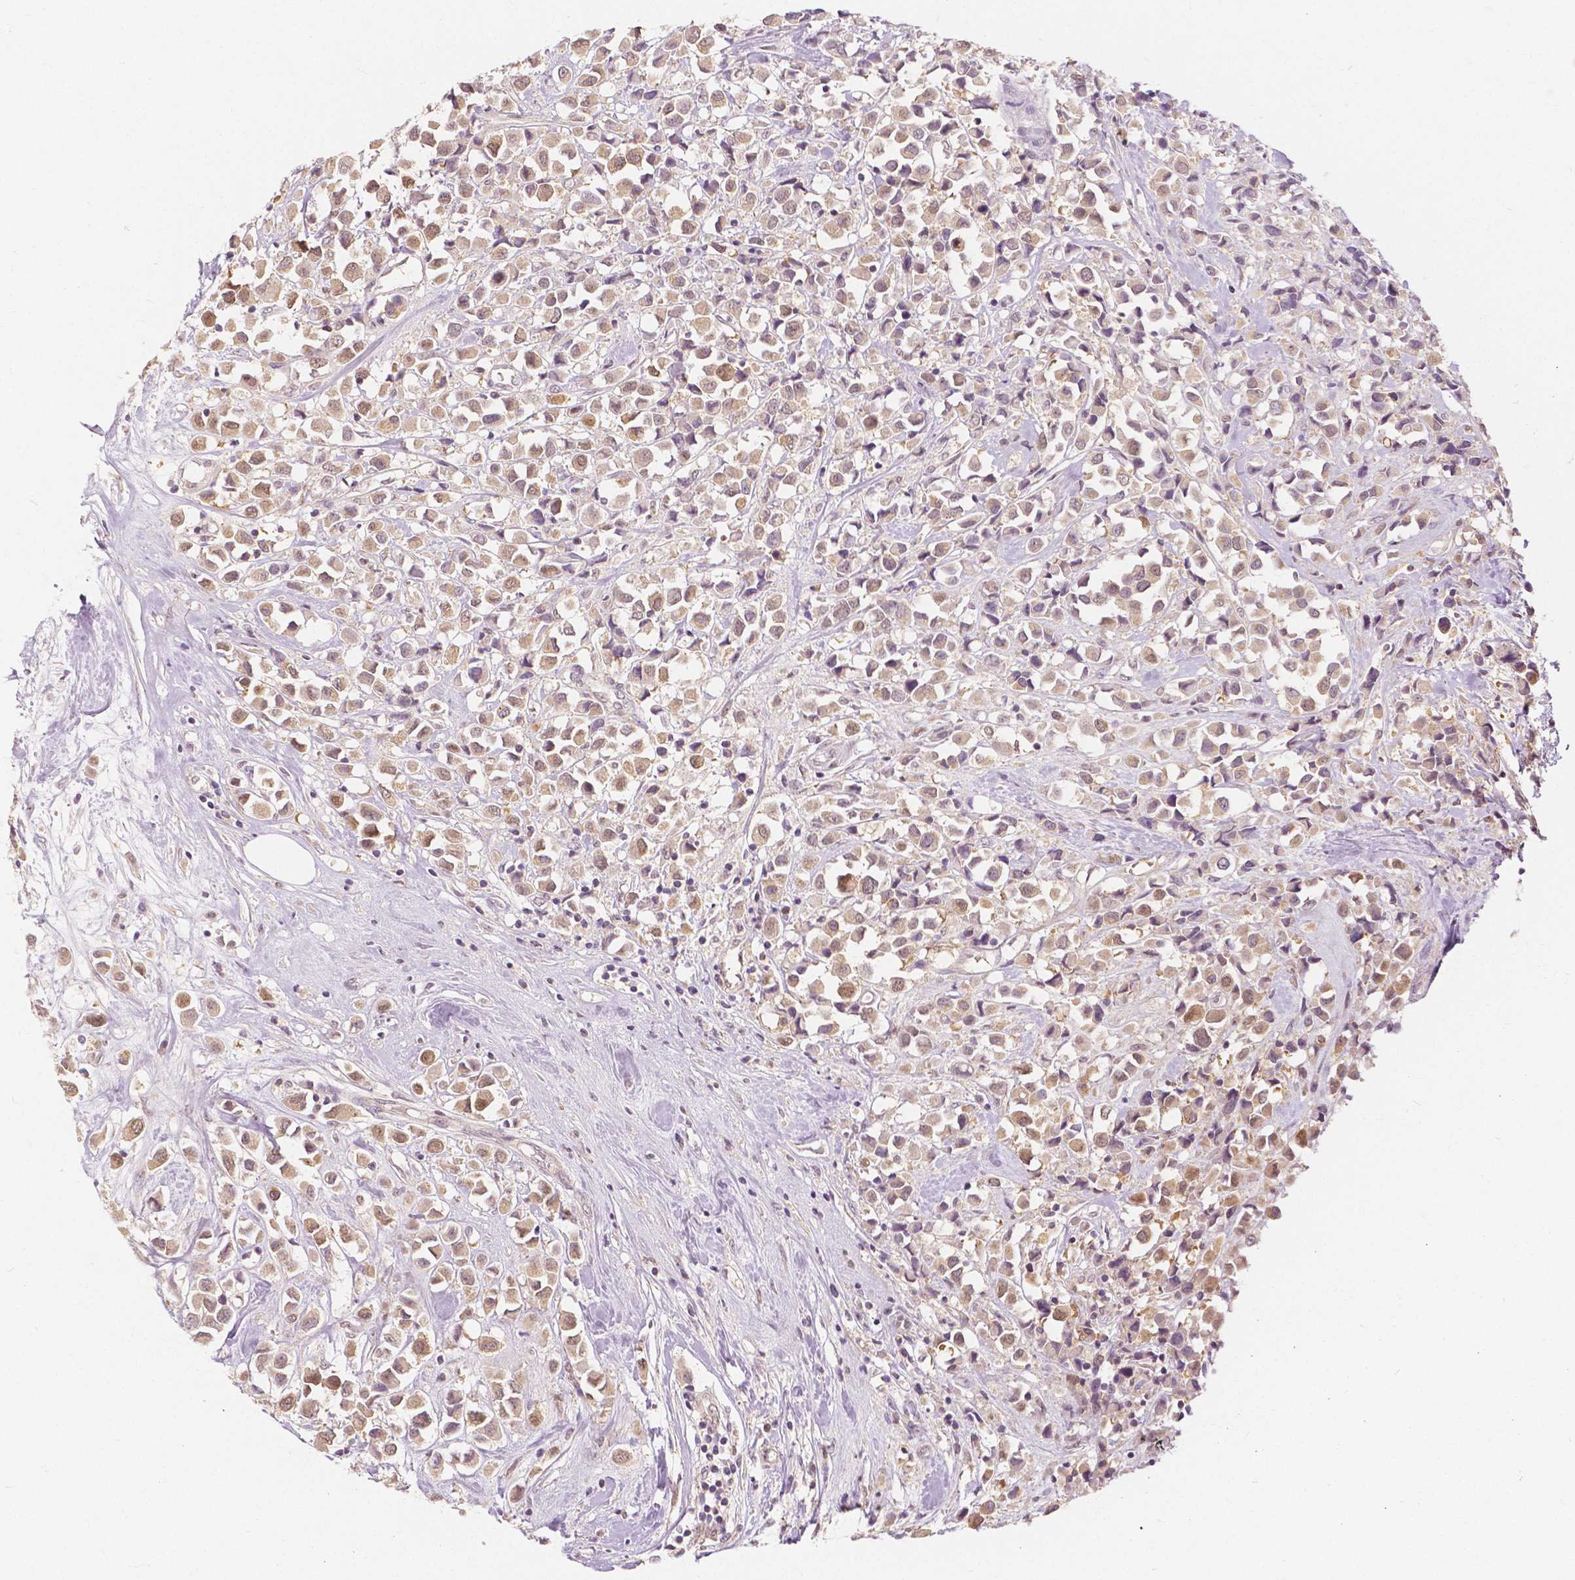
{"staining": {"intensity": "weak", "quantity": ">75%", "location": "cytoplasmic/membranous,nuclear"}, "tissue": "breast cancer", "cell_type": "Tumor cells", "image_type": "cancer", "snomed": [{"axis": "morphology", "description": "Duct carcinoma"}, {"axis": "topography", "description": "Breast"}], "caption": "About >75% of tumor cells in breast cancer reveal weak cytoplasmic/membranous and nuclear protein expression as visualized by brown immunohistochemical staining.", "gene": "NAPRT", "patient": {"sex": "female", "age": 61}}